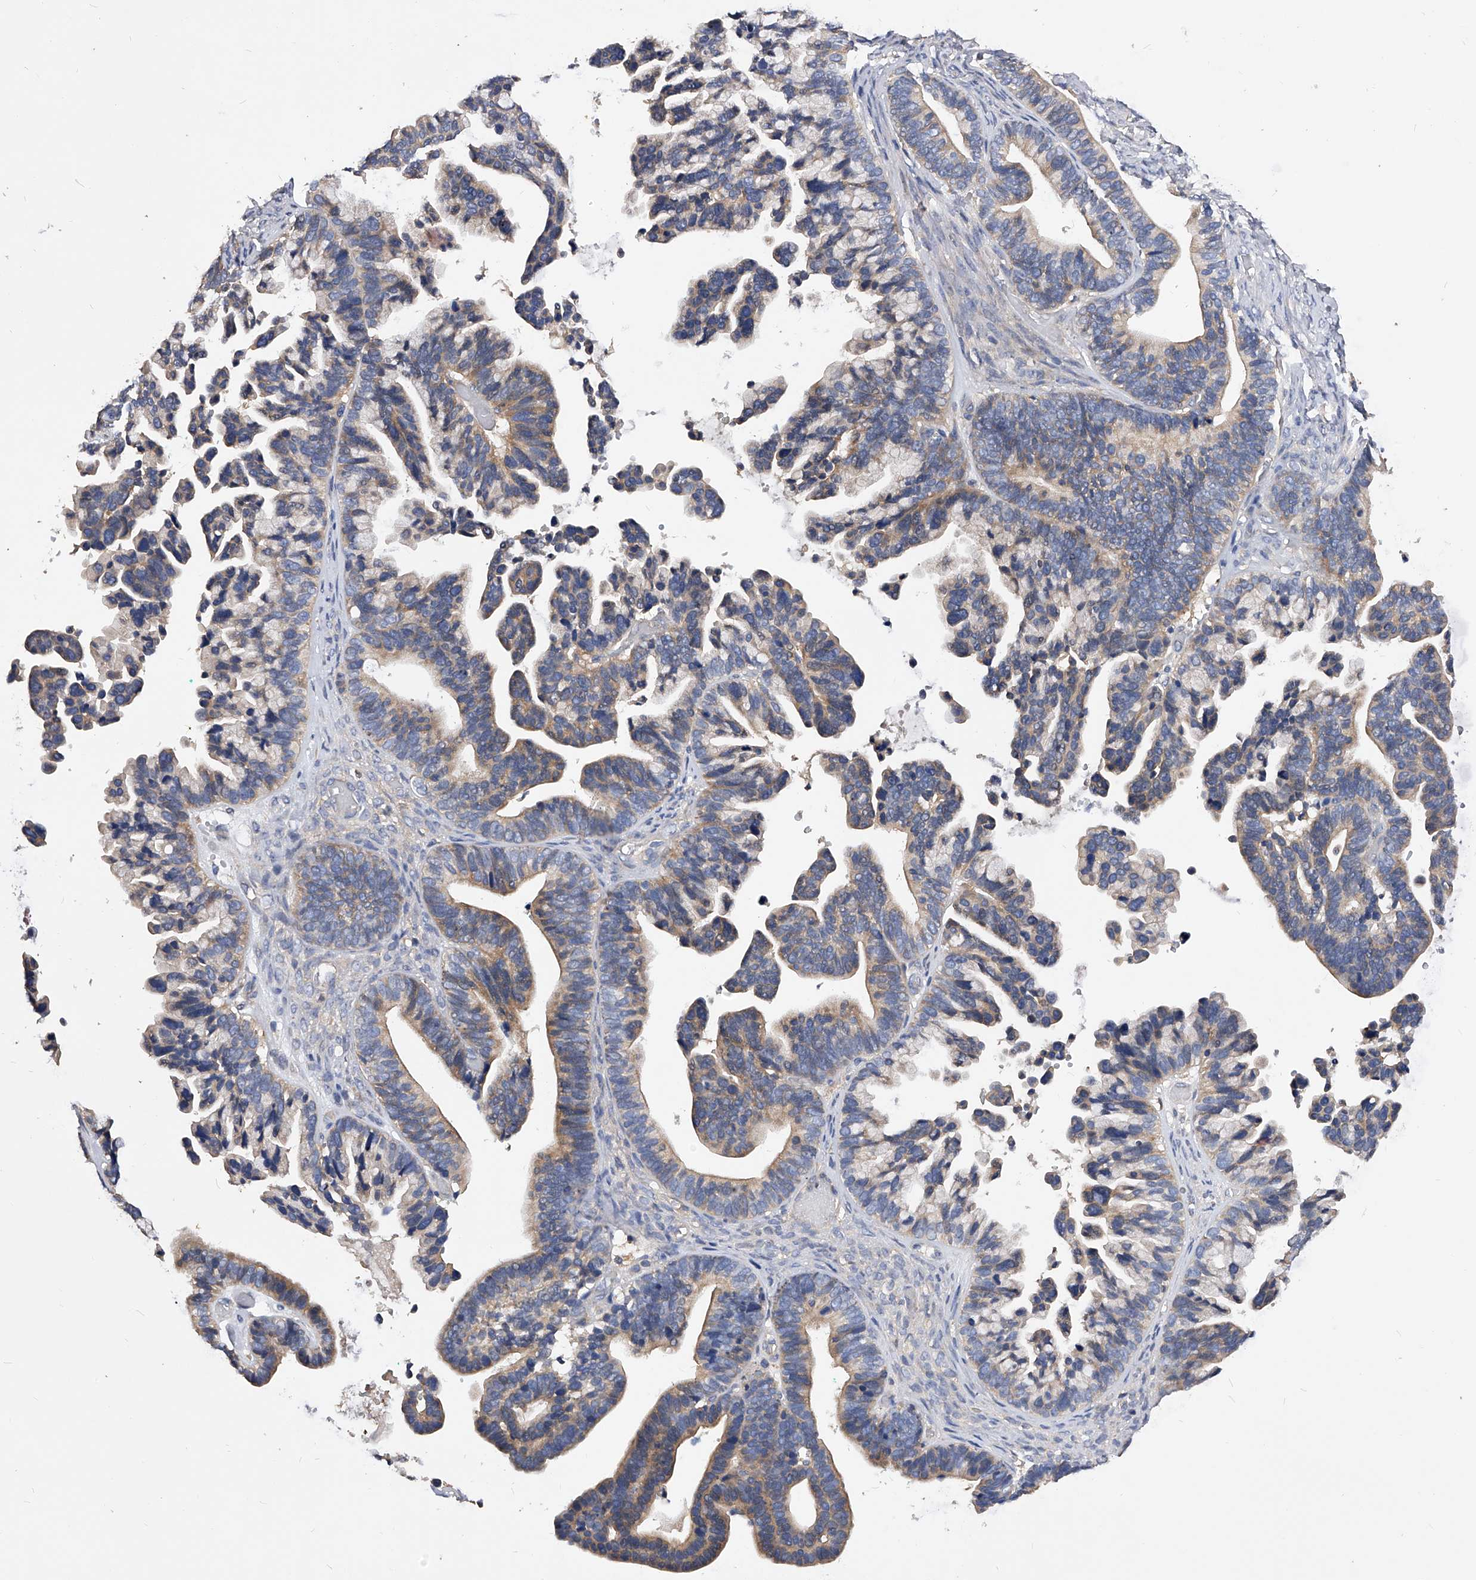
{"staining": {"intensity": "weak", "quantity": "25%-75%", "location": "cytoplasmic/membranous"}, "tissue": "ovarian cancer", "cell_type": "Tumor cells", "image_type": "cancer", "snomed": [{"axis": "morphology", "description": "Cystadenocarcinoma, serous, NOS"}, {"axis": "topography", "description": "Ovary"}], "caption": "A photomicrograph of human ovarian serous cystadenocarcinoma stained for a protein shows weak cytoplasmic/membranous brown staining in tumor cells.", "gene": "ARL4C", "patient": {"sex": "female", "age": 56}}